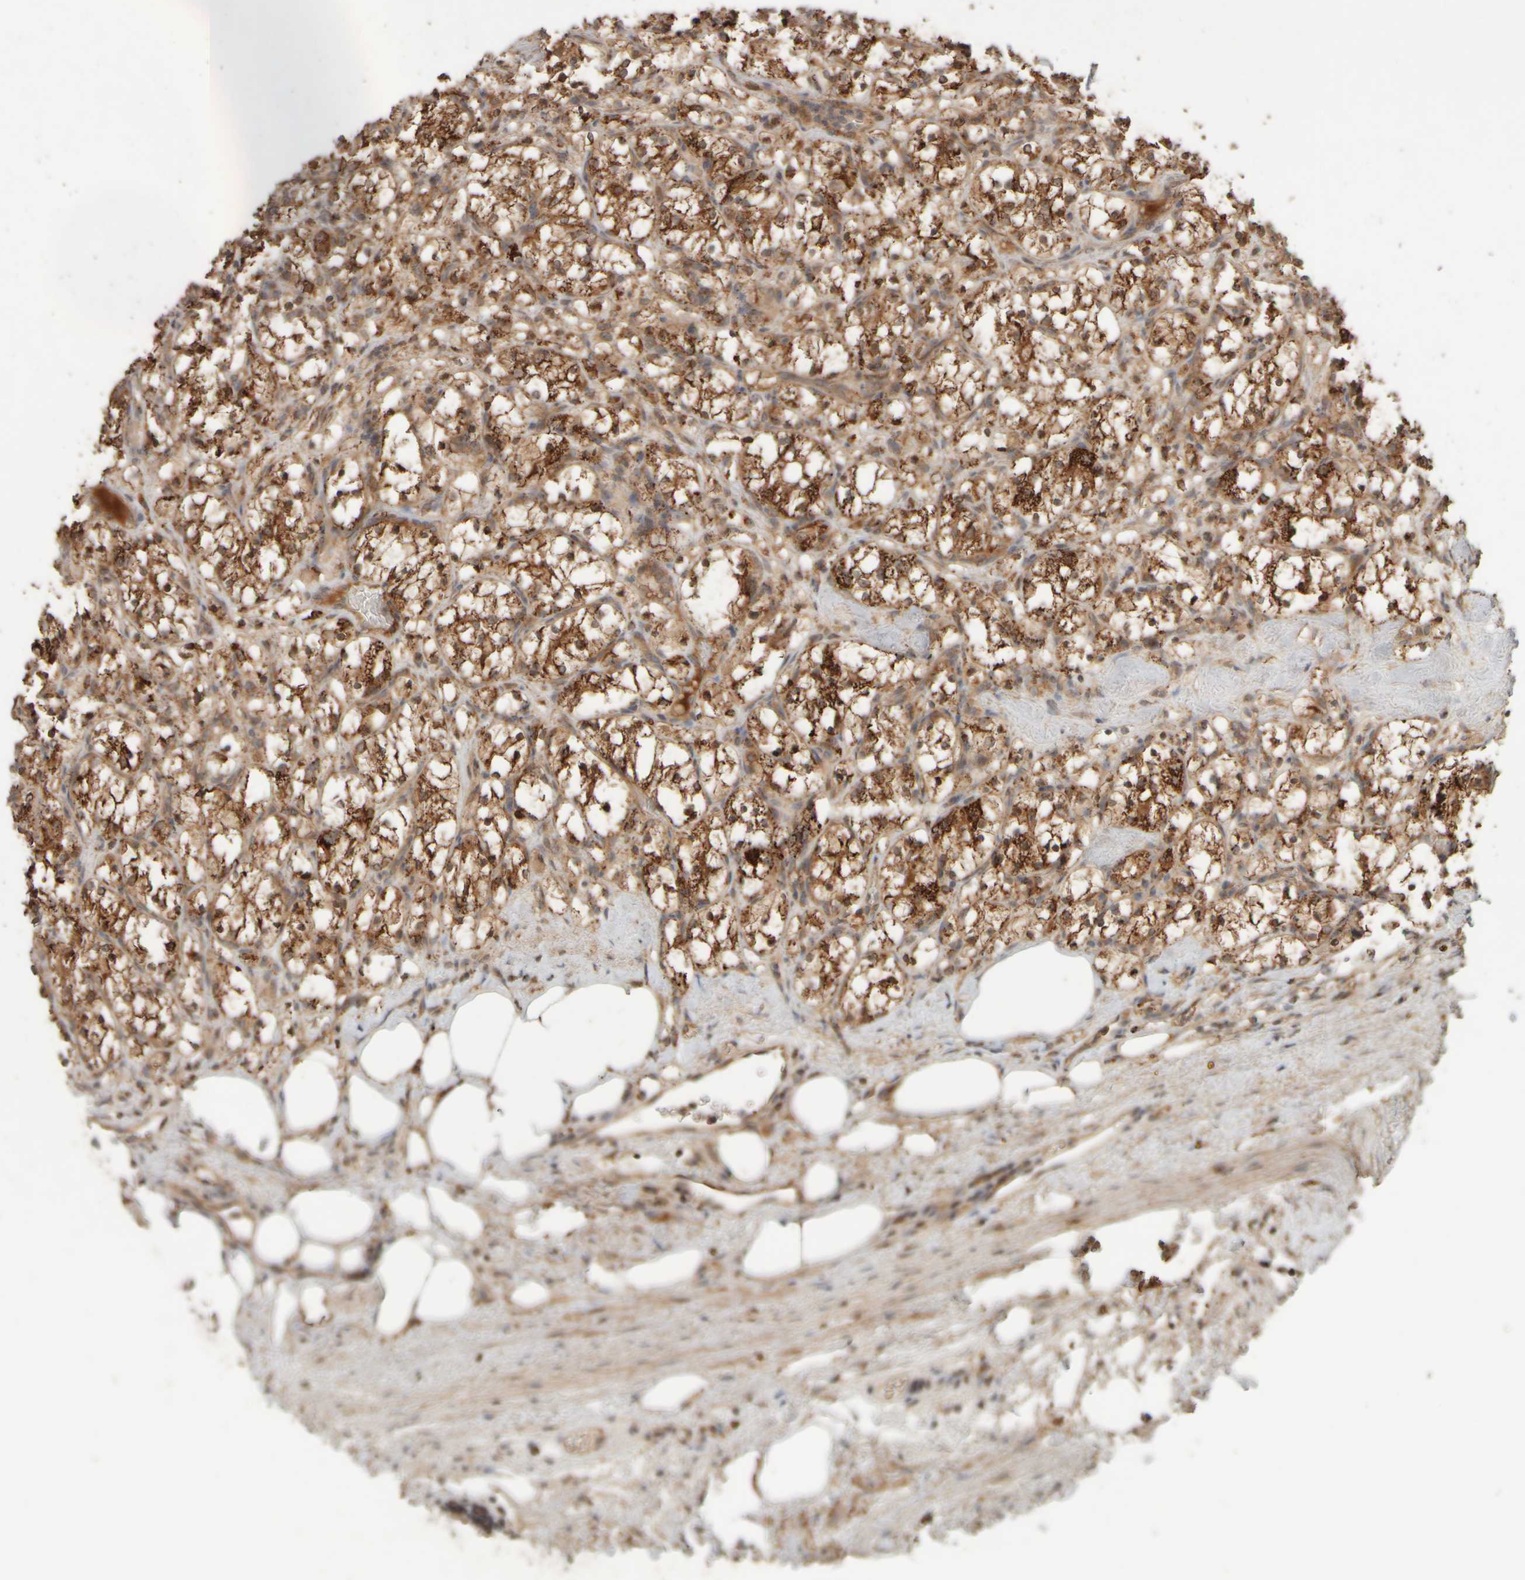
{"staining": {"intensity": "strong", "quantity": ">75%", "location": "cytoplasmic/membranous"}, "tissue": "renal cancer", "cell_type": "Tumor cells", "image_type": "cancer", "snomed": [{"axis": "morphology", "description": "Adenocarcinoma, NOS"}, {"axis": "topography", "description": "Kidney"}], "caption": "The photomicrograph shows staining of renal cancer, revealing strong cytoplasmic/membranous protein staining (brown color) within tumor cells.", "gene": "EIF2B3", "patient": {"sex": "female", "age": 69}}